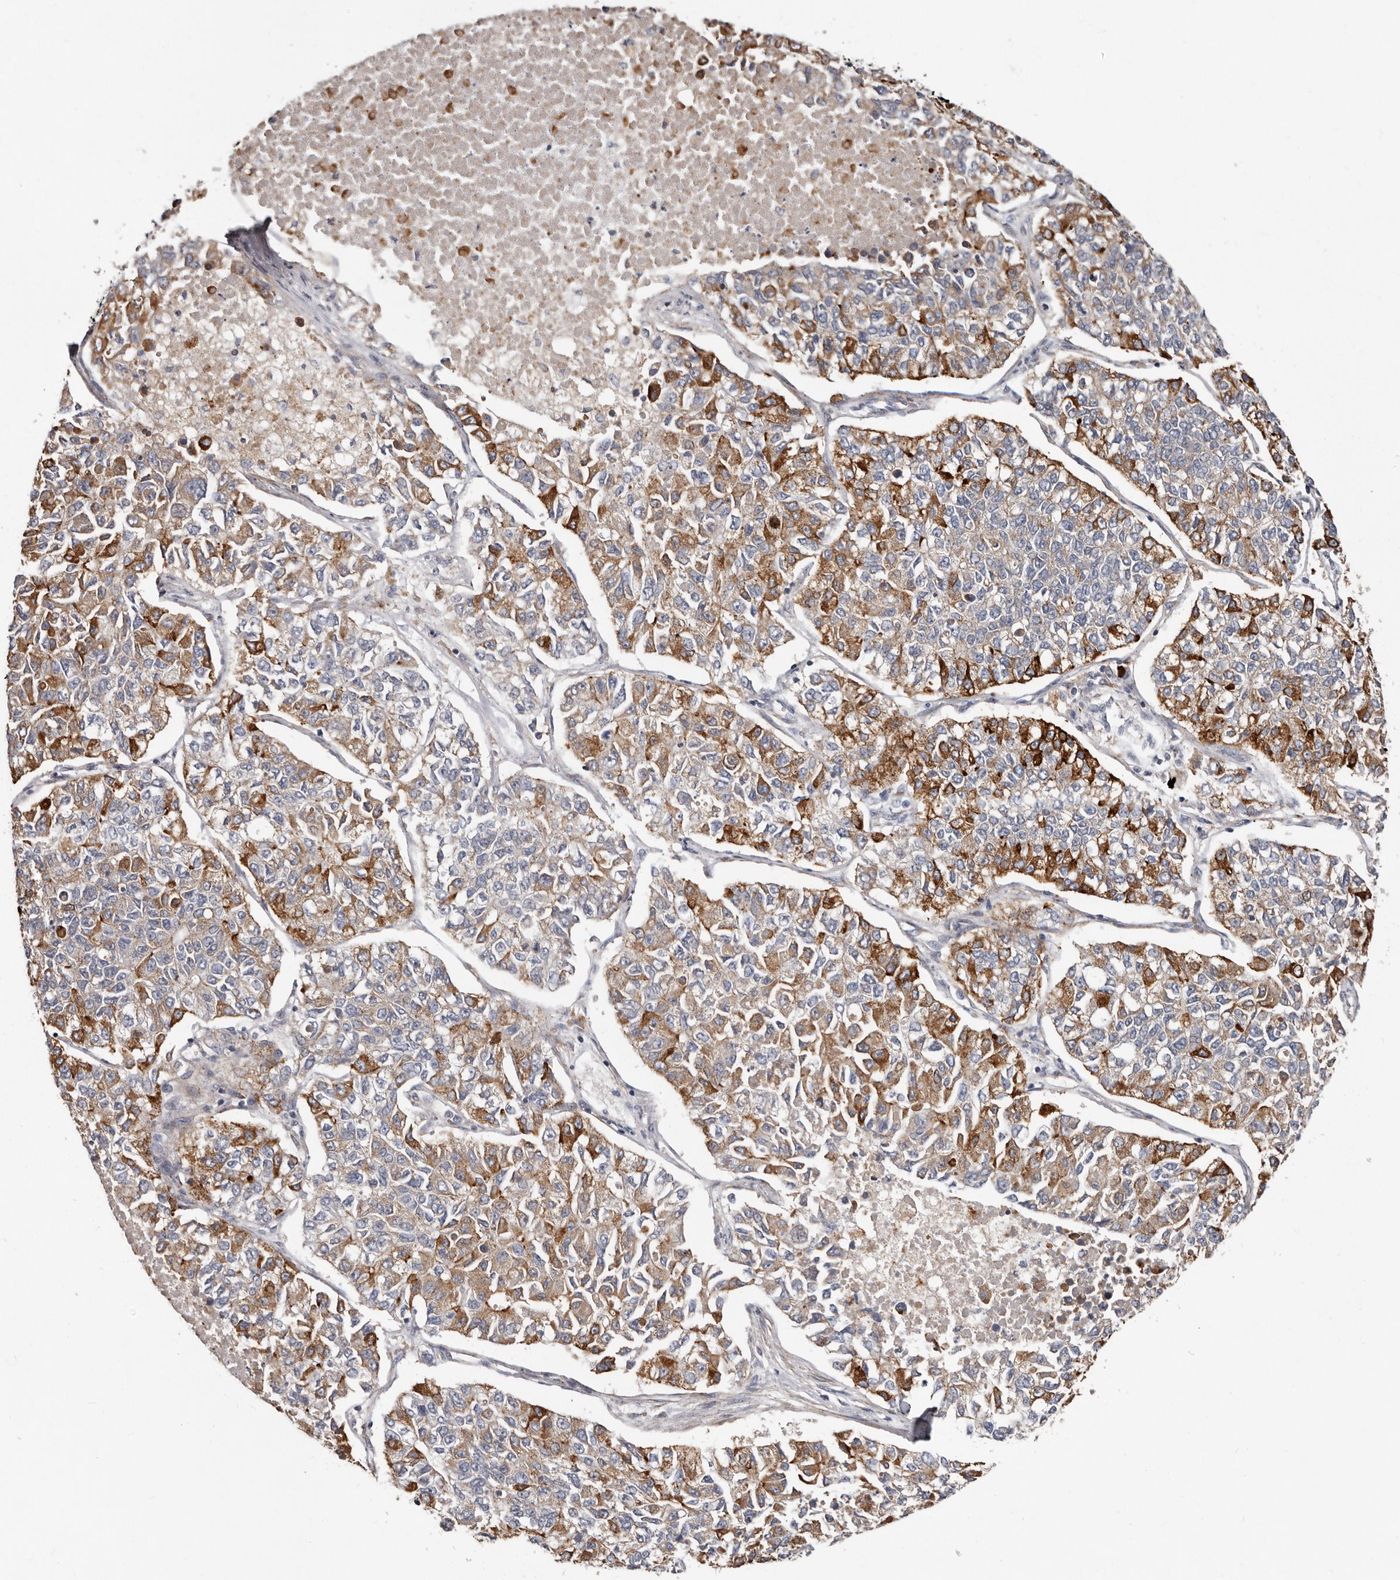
{"staining": {"intensity": "moderate", "quantity": "25%-75%", "location": "cytoplasmic/membranous"}, "tissue": "lung cancer", "cell_type": "Tumor cells", "image_type": "cancer", "snomed": [{"axis": "morphology", "description": "Adenocarcinoma, NOS"}, {"axis": "topography", "description": "Lung"}], "caption": "Immunohistochemistry (DAB (3,3'-diaminobenzidine)) staining of human lung cancer exhibits moderate cytoplasmic/membranous protein expression in about 25%-75% of tumor cells.", "gene": "ASIC5", "patient": {"sex": "male", "age": 49}}